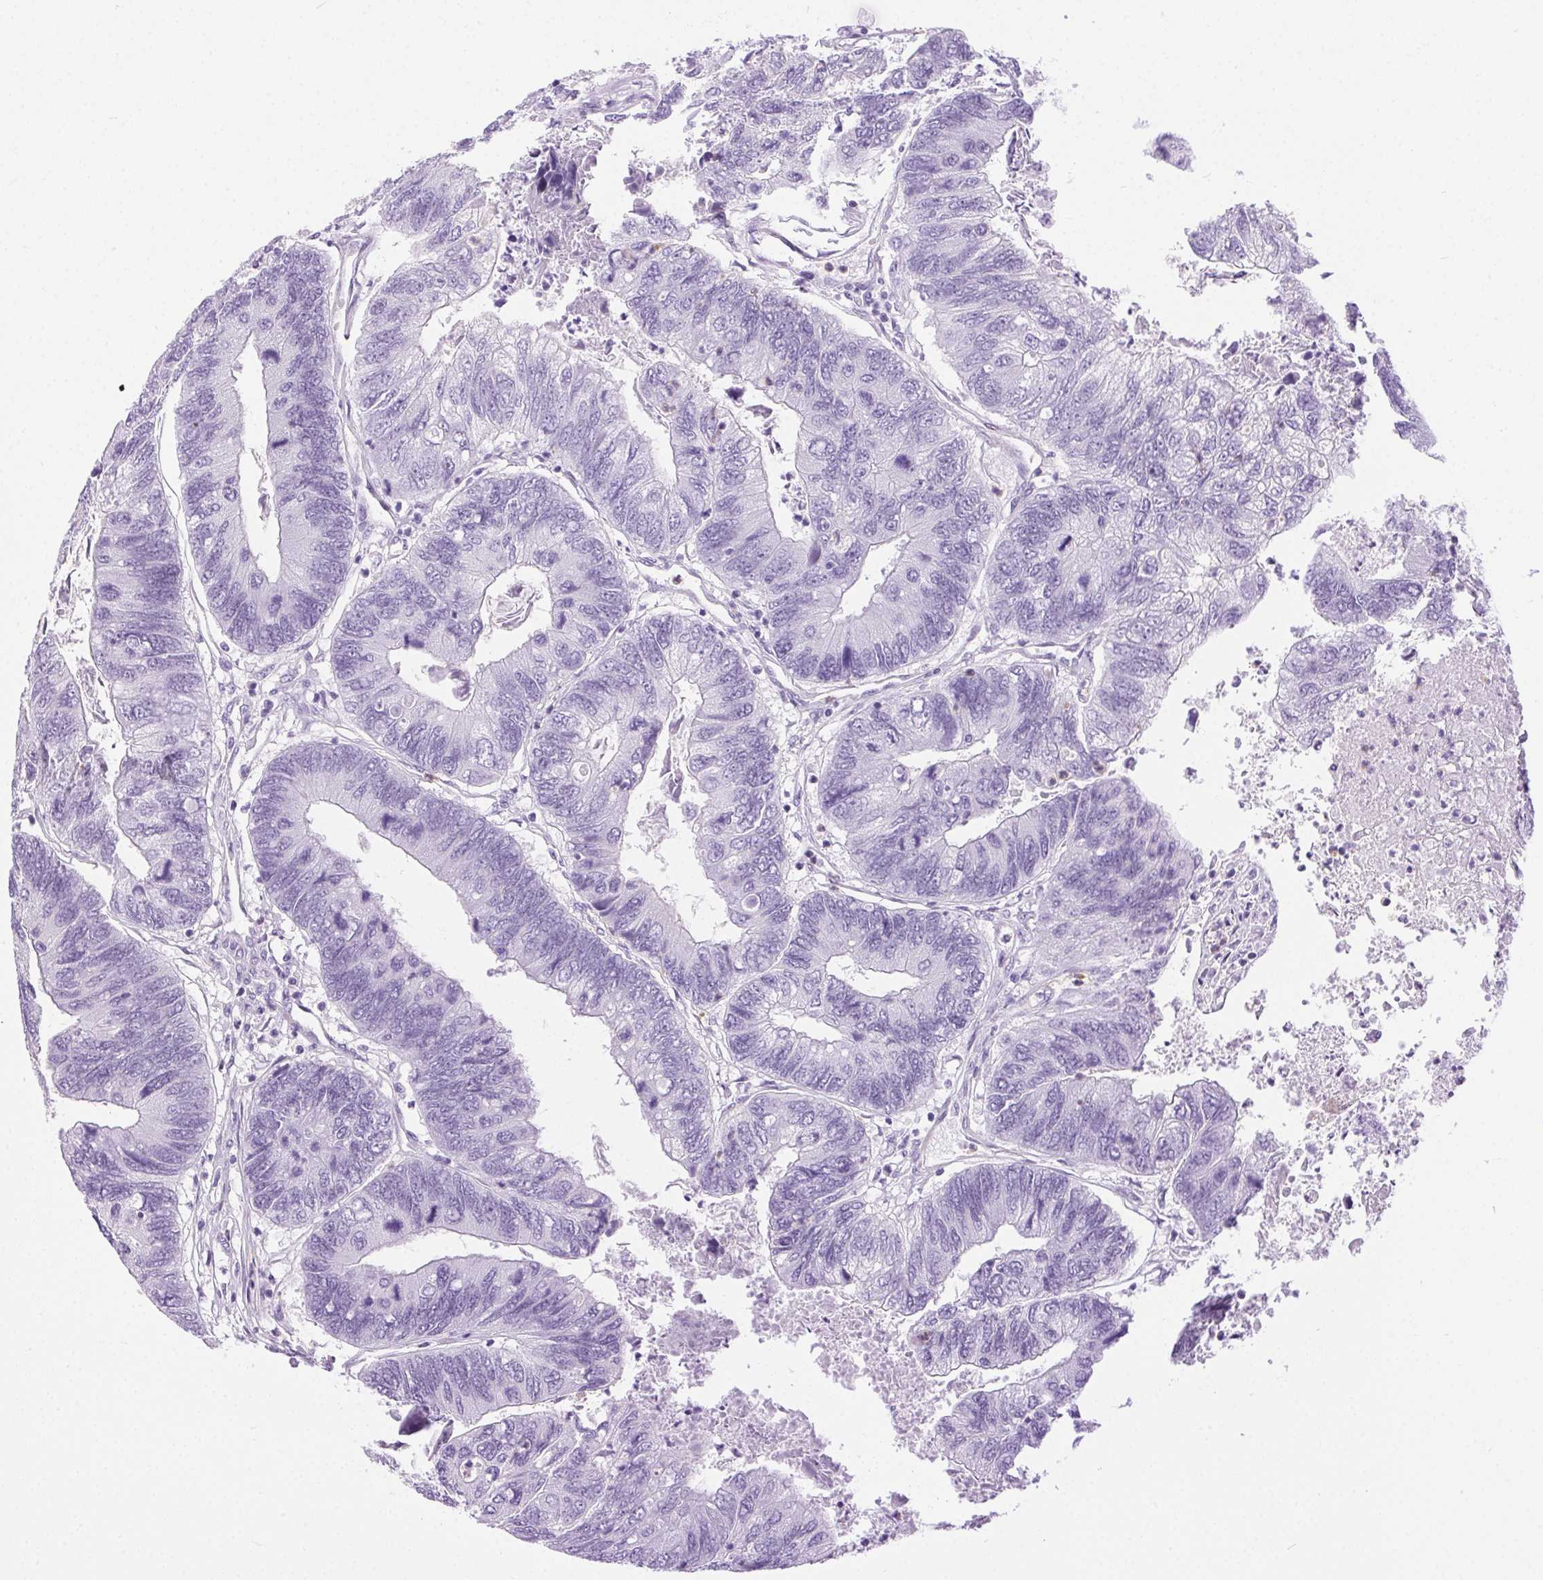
{"staining": {"intensity": "negative", "quantity": "none", "location": "none"}, "tissue": "colorectal cancer", "cell_type": "Tumor cells", "image_type": "cancer", "snomed": [{"axis": "morphology", "description": "Adenocarcinoma, NOS"}, {"axis": "topography", "description": "Colon"}], "caption": "DAB (3,3'-diaminobenzidine) immunohistochemical staining of human adenocarcinoma (colorectal) reveals no significant positivity in tumor cells.", "gene": "SHCBP1L", "patient": {"sex": "female", "age": 67}}